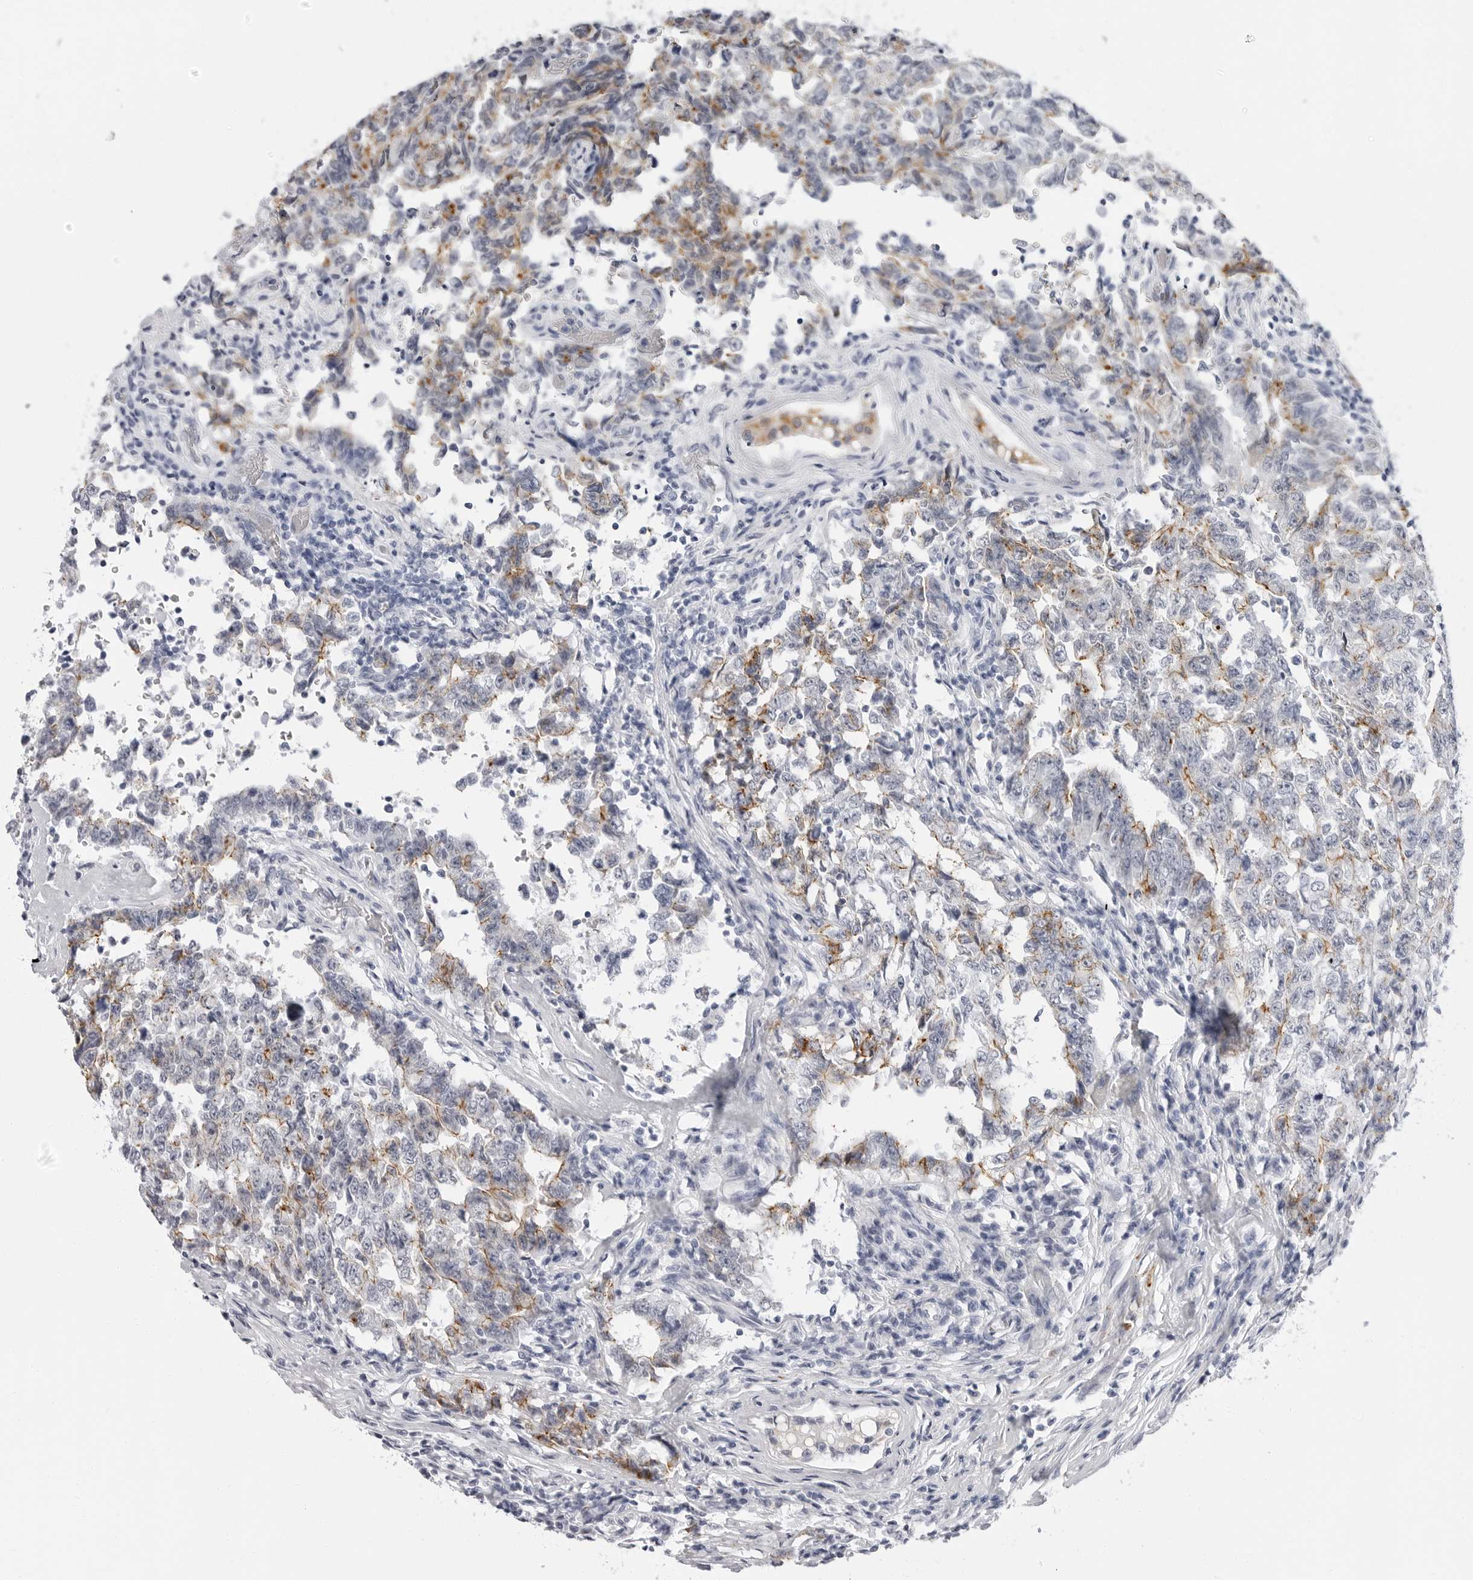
{"staining": {"intensity": "negative", "quantity": "none", "location": "none"}, "tissue": "testis cancer", "cell_type": "Tumor cells", "image_type": "cancer", "snomed": [{"axis": "morphology", "description": "Carcinoma, Embryonal, NOS"}, {"axis": "topography", "description": "Testis"}], "caption": "Human testis cancer (embryonal carcinoma) stained for a protein using IHC shows no expression in tumor cells.", "gene": "ERICH3", "patient": {"sex": "male", "age": 26}}